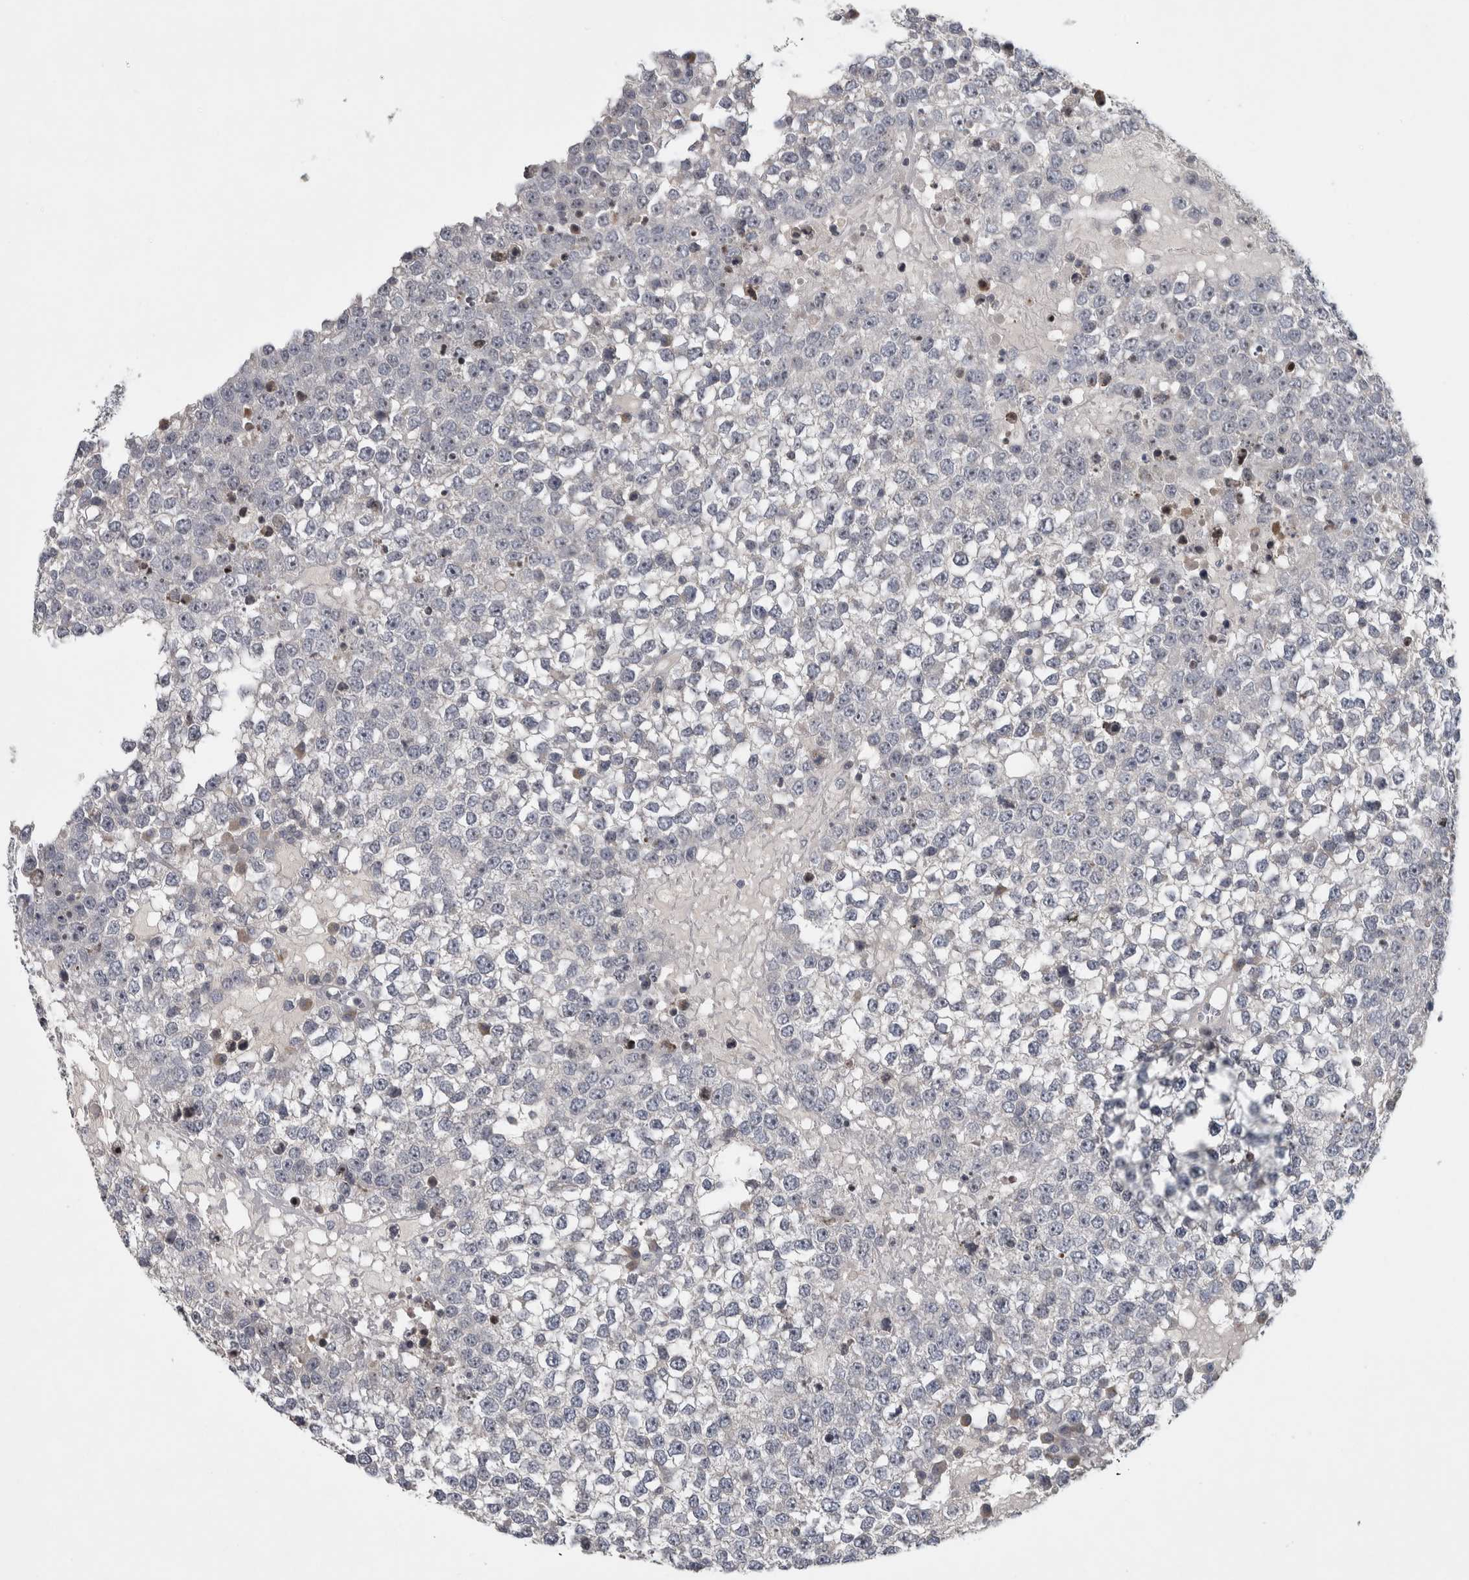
{"staining": {"intensity": "negative", "quantity": "none", "location": "none"}, "tissue": "testis cancer", "cell_type": "Tumor cells", "image_type": "cancer", "snomed": [{"axis": "morphology", "description": "Seminoma, NOS"}, {"axis": "topography", "description": "Testis"}], "caption": "Immunohistochemical staining of human testis seminoma displays no significant expression in tumor cells.", "gene": "RBM28", "patient": {"sex": "male", "age": 65}}